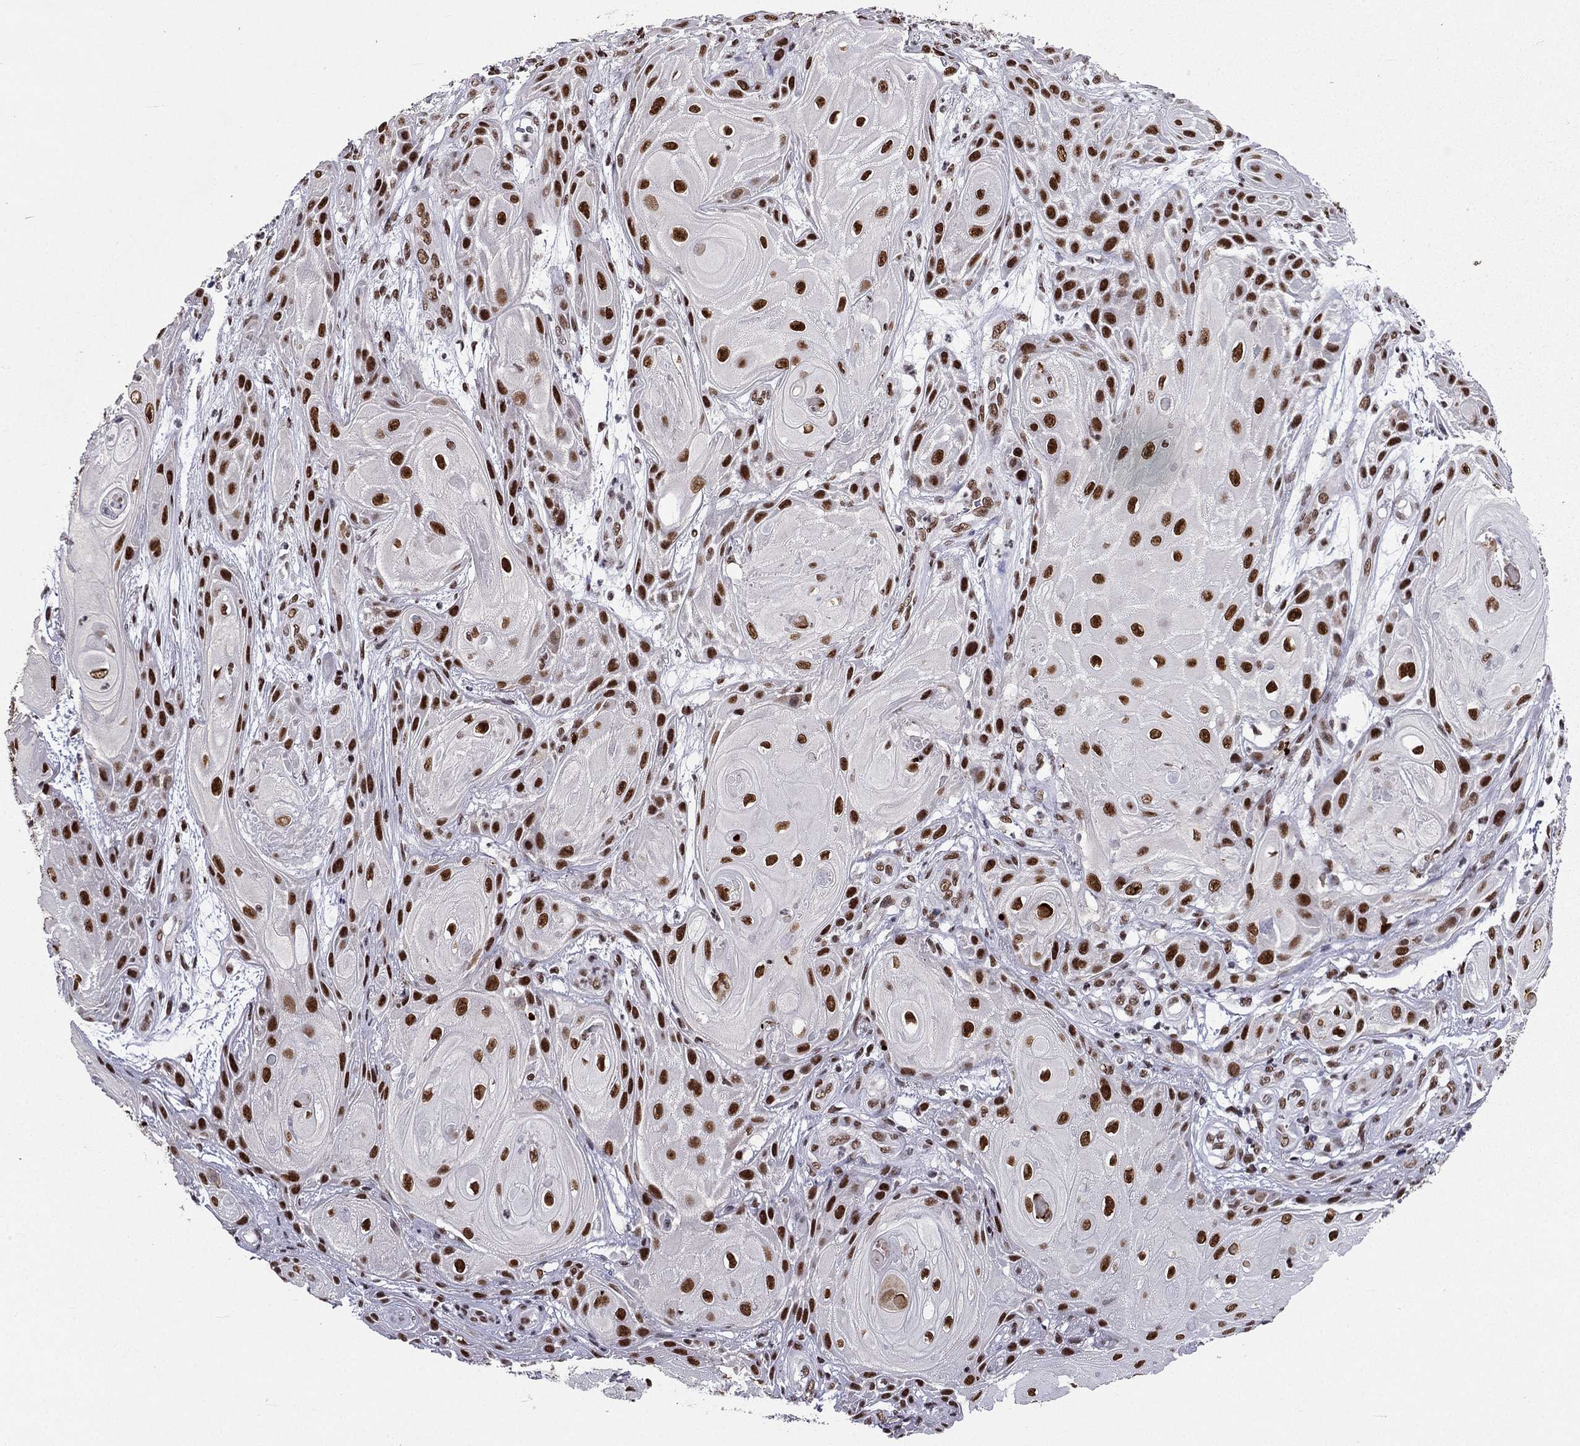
{"staining": {"intensity": "strong", "quantity": ">75%", "location": "nuclear"}, "tissue": "skin cancer", "cell_type": "Tumor cells", "image_type": "cancer", "snomed": [{"axis": "morphology", "description": "Squamous cell carcinoma, NOS"}, {"axis": "topography", "description": "Skin"}], "caption": "A brown stain shows strong nuclear staining of a protein in human skin squamous cell carcinoma tumor cells.", "gene": "ZNF420", "patient": {"sex": "male", "age": 62}}